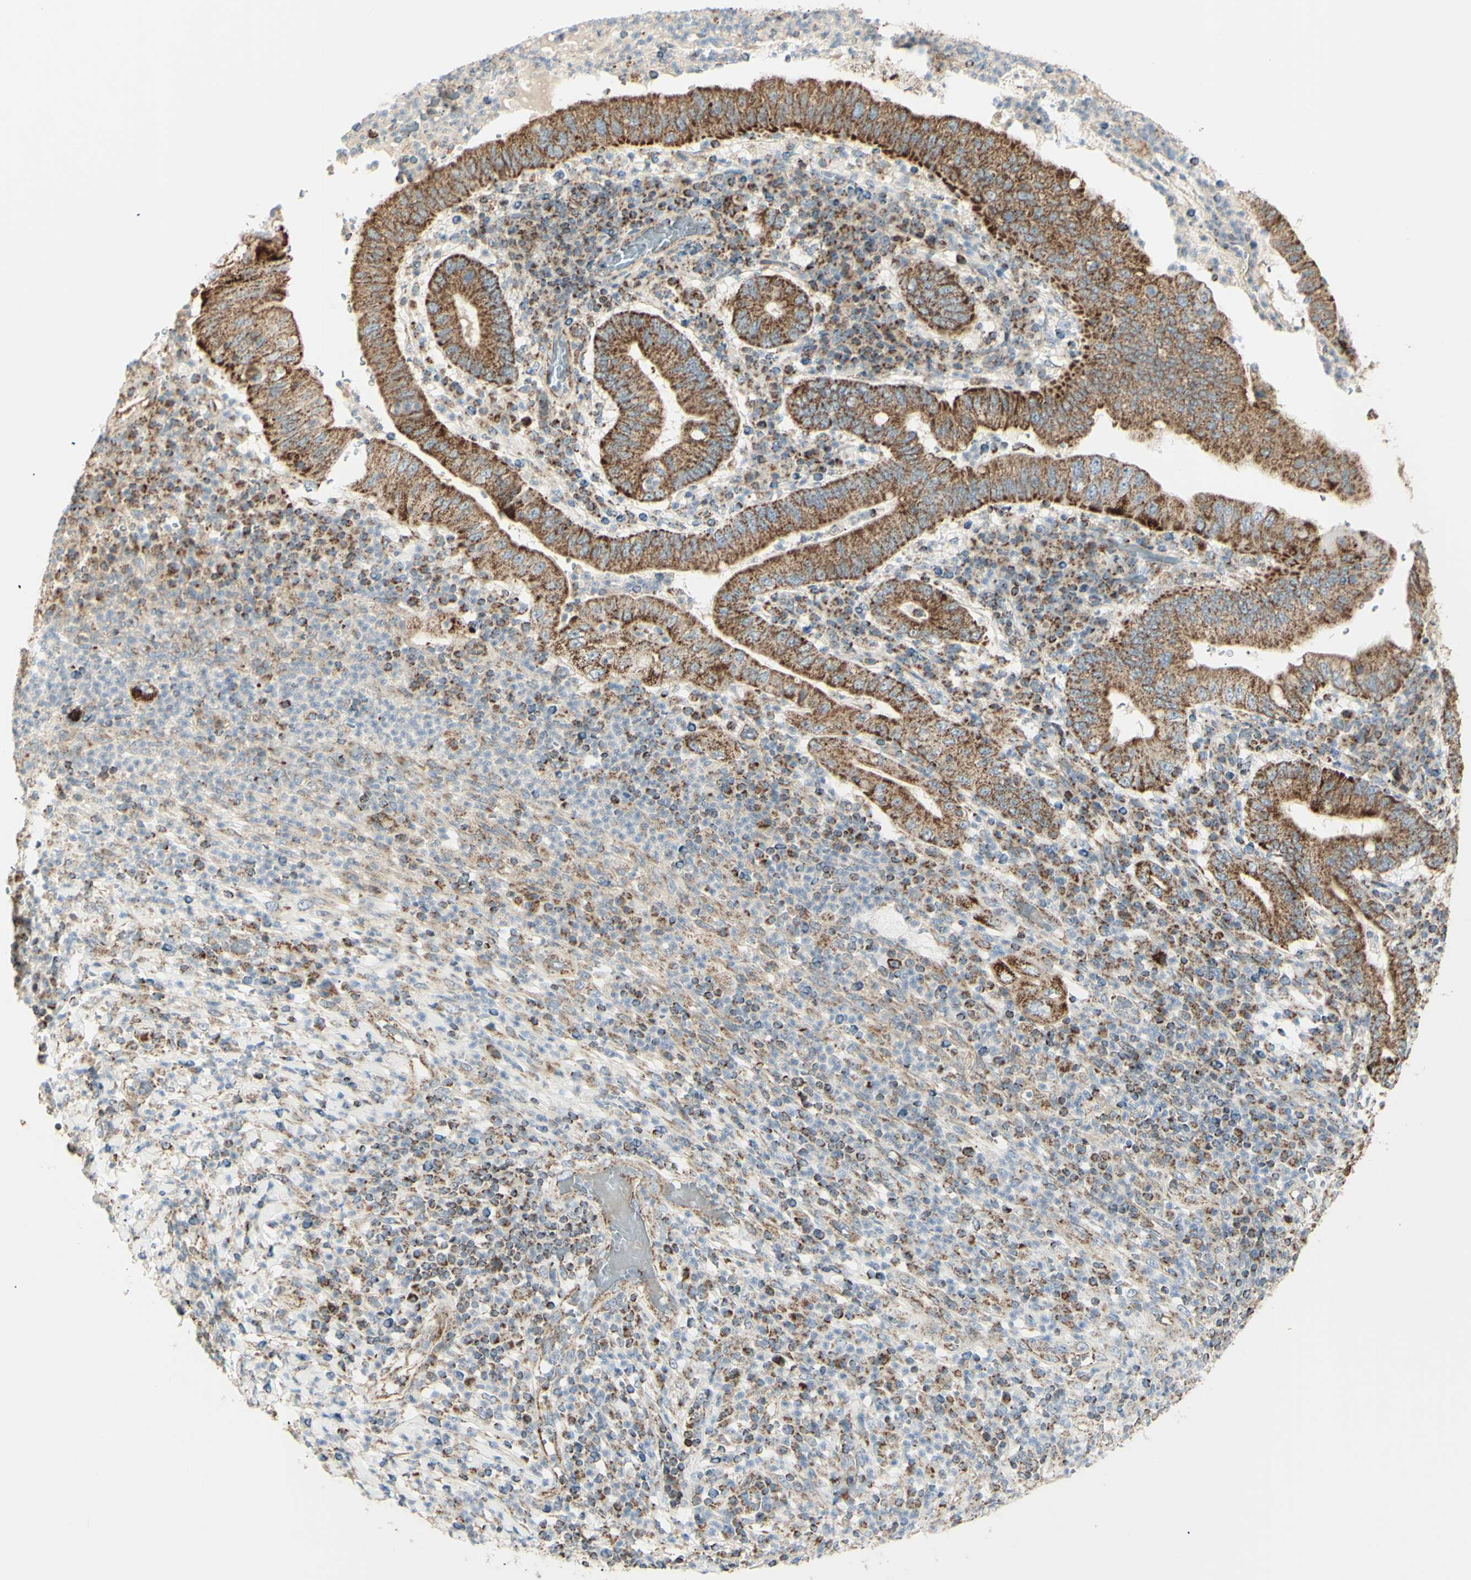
{"staining": {"intensity": "moderate", "quantity": ">75%", "location": "cytoplasmic/membranous"}, "tissue": "stomach cancer", "cell_type": "Tumor cells", "image_type": "cancer", "snomed": [{"axis": "morphology", "description": "Normal tissue, NOS"}, {"axis": "morphology", "description": "Adenocarcinoma, NOS"}, {"axis": "topography", "description": "Esophagus"}, {"axis": "topography", "description": "Stomach, upper"}, {"axis": "topography", "description": "Peripheral nerve tissue"}], "caption": "Stomach cancer (adenocarcinoma) tissue exhibits moderate cytoplasmic/membranous staining in approximately >75% of tumor cells, visualized by immunohistochemistry. (DAB IHC, brown staining for protein, blue staining for nuclei).", "gene": "LETM1", "patient": {"sex": "male", "age": 62}}